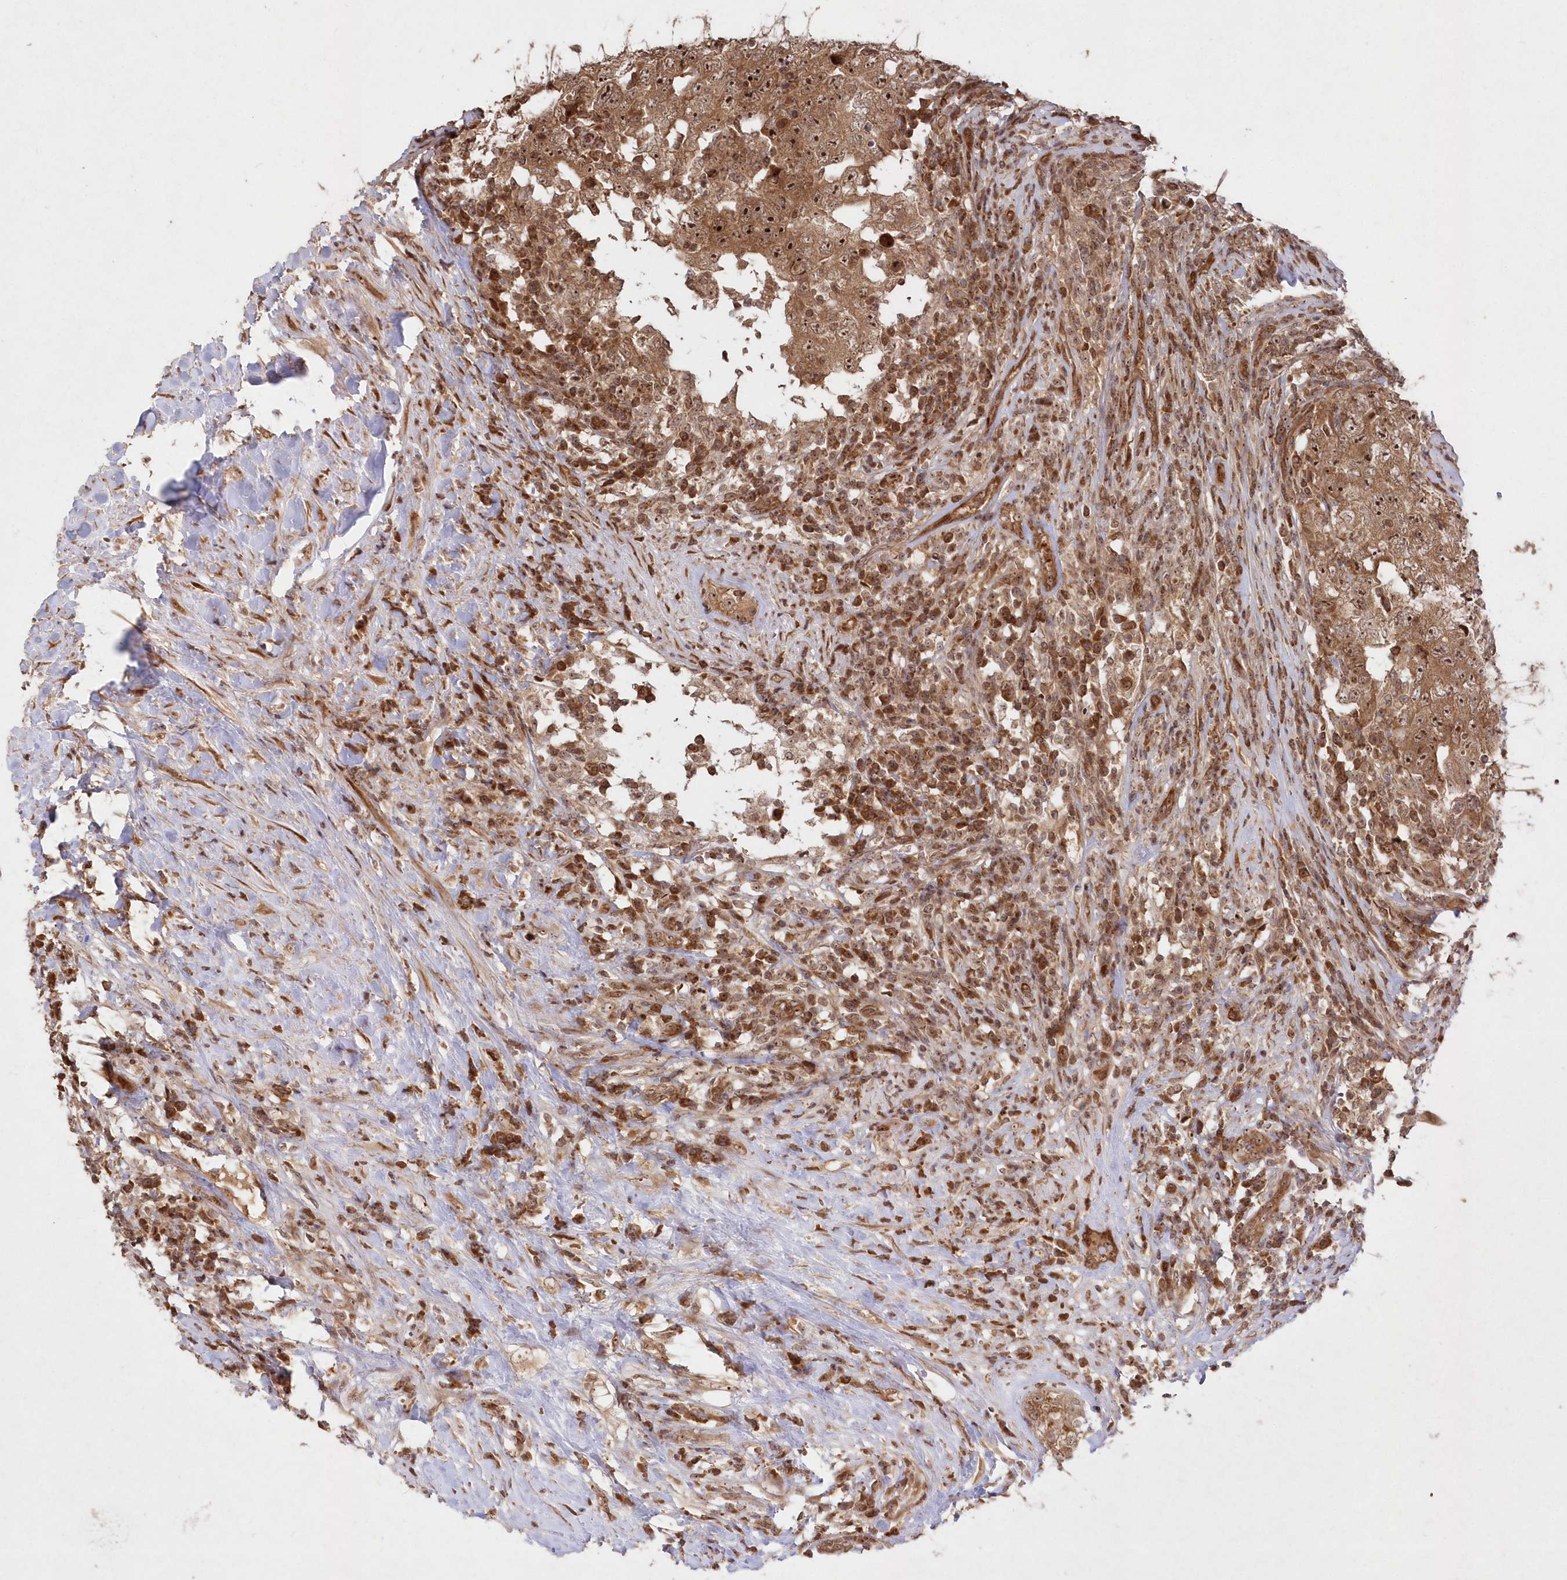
{"staining": {"intensity": "moderate", "quantity": ">75%", "location": "cytoplasmic/membranous,nuclear"}, "tissue": "testis cancer", "cell_type": "Tumor cells", "image_type": "cancer", "snomed": [{"axis": "morphology", "description": "Carcinoma, Embryonal, NOS"}, {"axis": "topography", "description": "Testis"}], "caption": "IHC (DAB (3,3'-diaminobenzidine)) staining of testis cancer shows moderate cytoplasmic/membranous and nuclear protein expression in approximately >75% of tumor cells.", "gene": "SERINC1", "patient": {"sex": "male", "age": 26}}